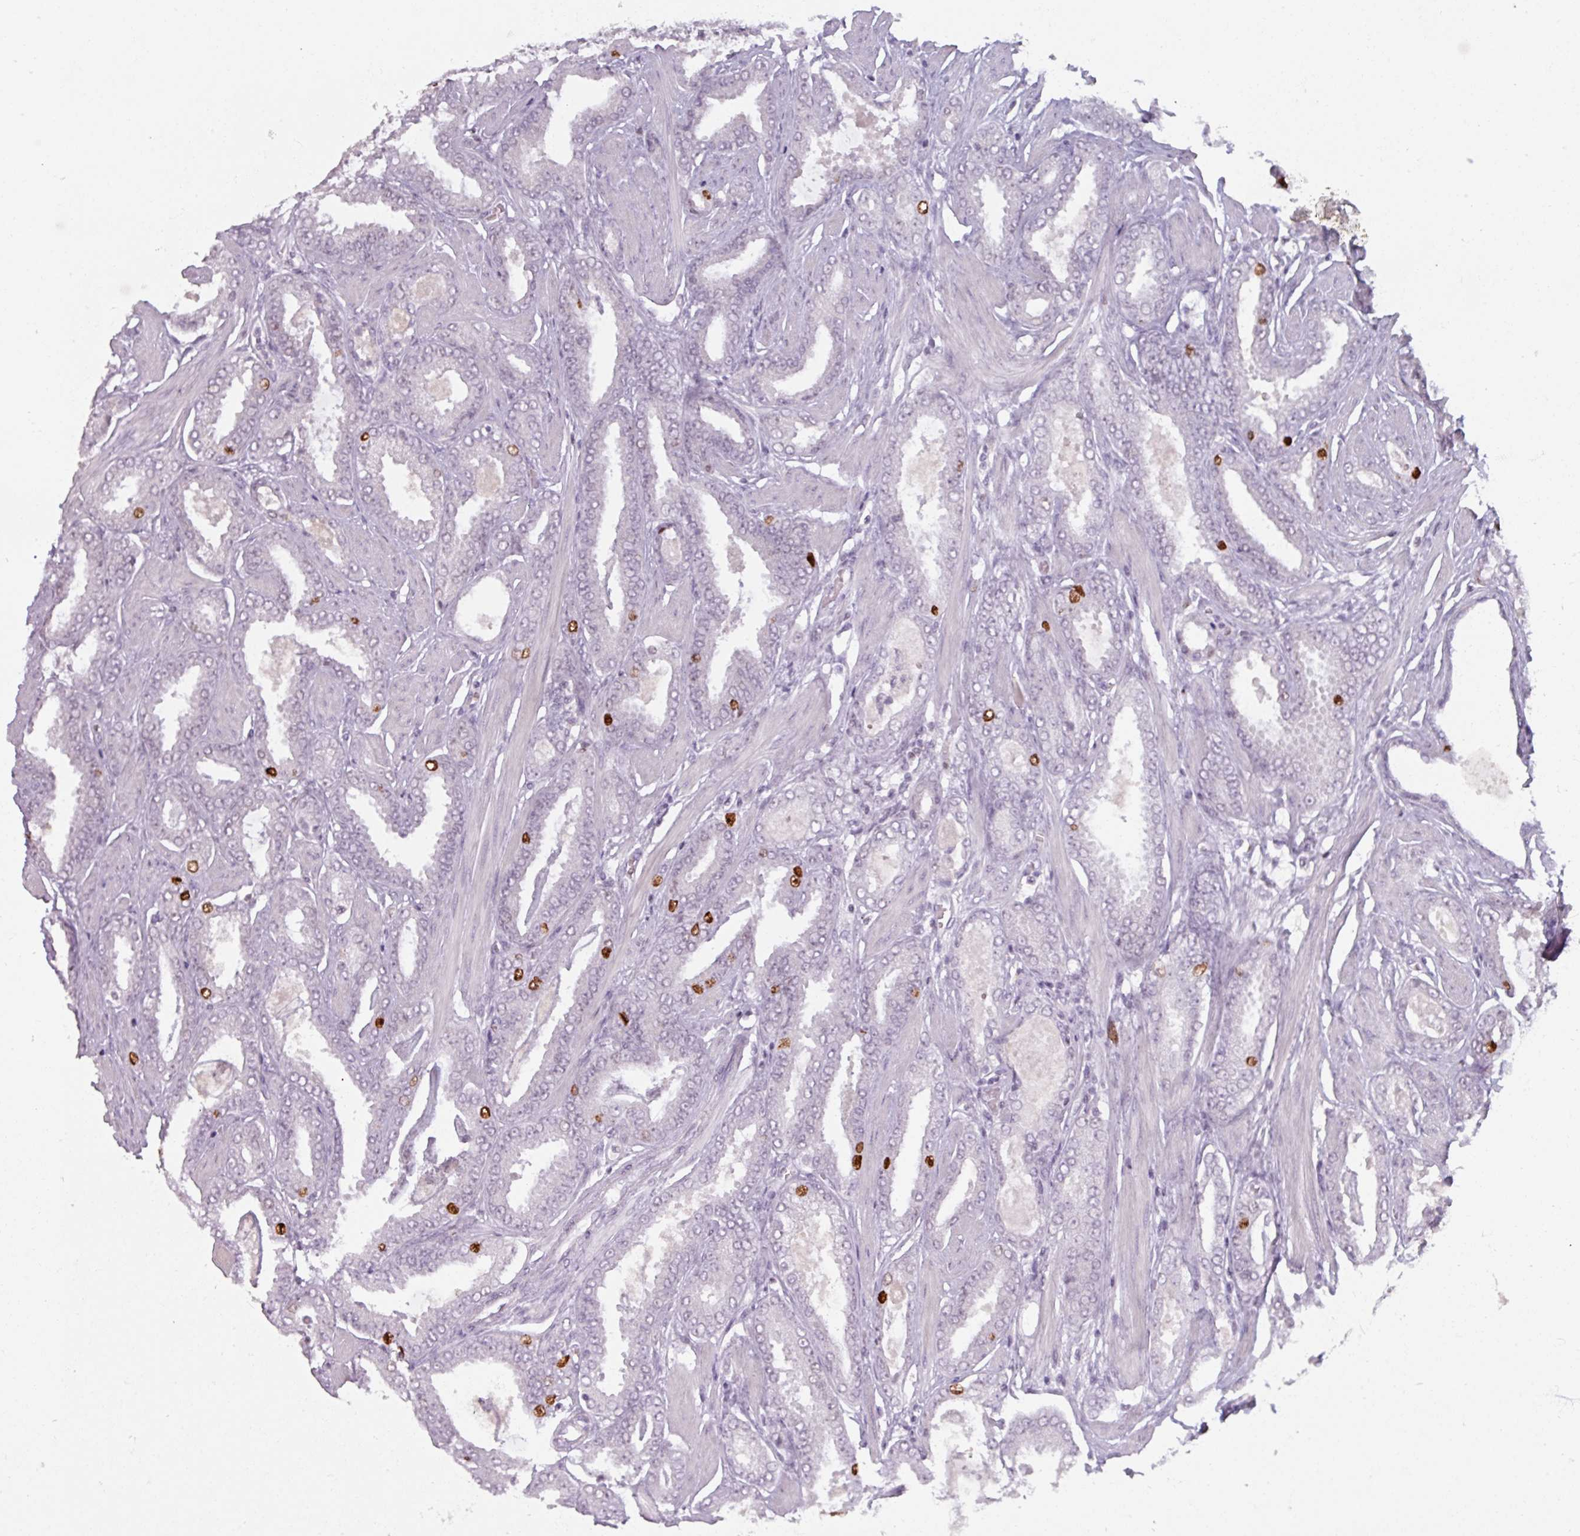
{"staining": {"intensity": "strong", "quantity": "<25%", "location": "nuclear"}, "tissue": "prostate cancer", "cell_type": "Tumor cells", "image_type": "cancer", "snomed": [{"axis": "morphology", "description": "Adenocarcinoma, Low grade"}, {"axis": "topography", "description": "Prostate"}], "caption": "Protein analysis of prostate cancer (low-grade adenocarcinoma) tissue demonstrates strong nuclear expression in about <25% of tumor cells.", "gene": "ATAD2", "patient": {"sex": "male", "age": 42}}